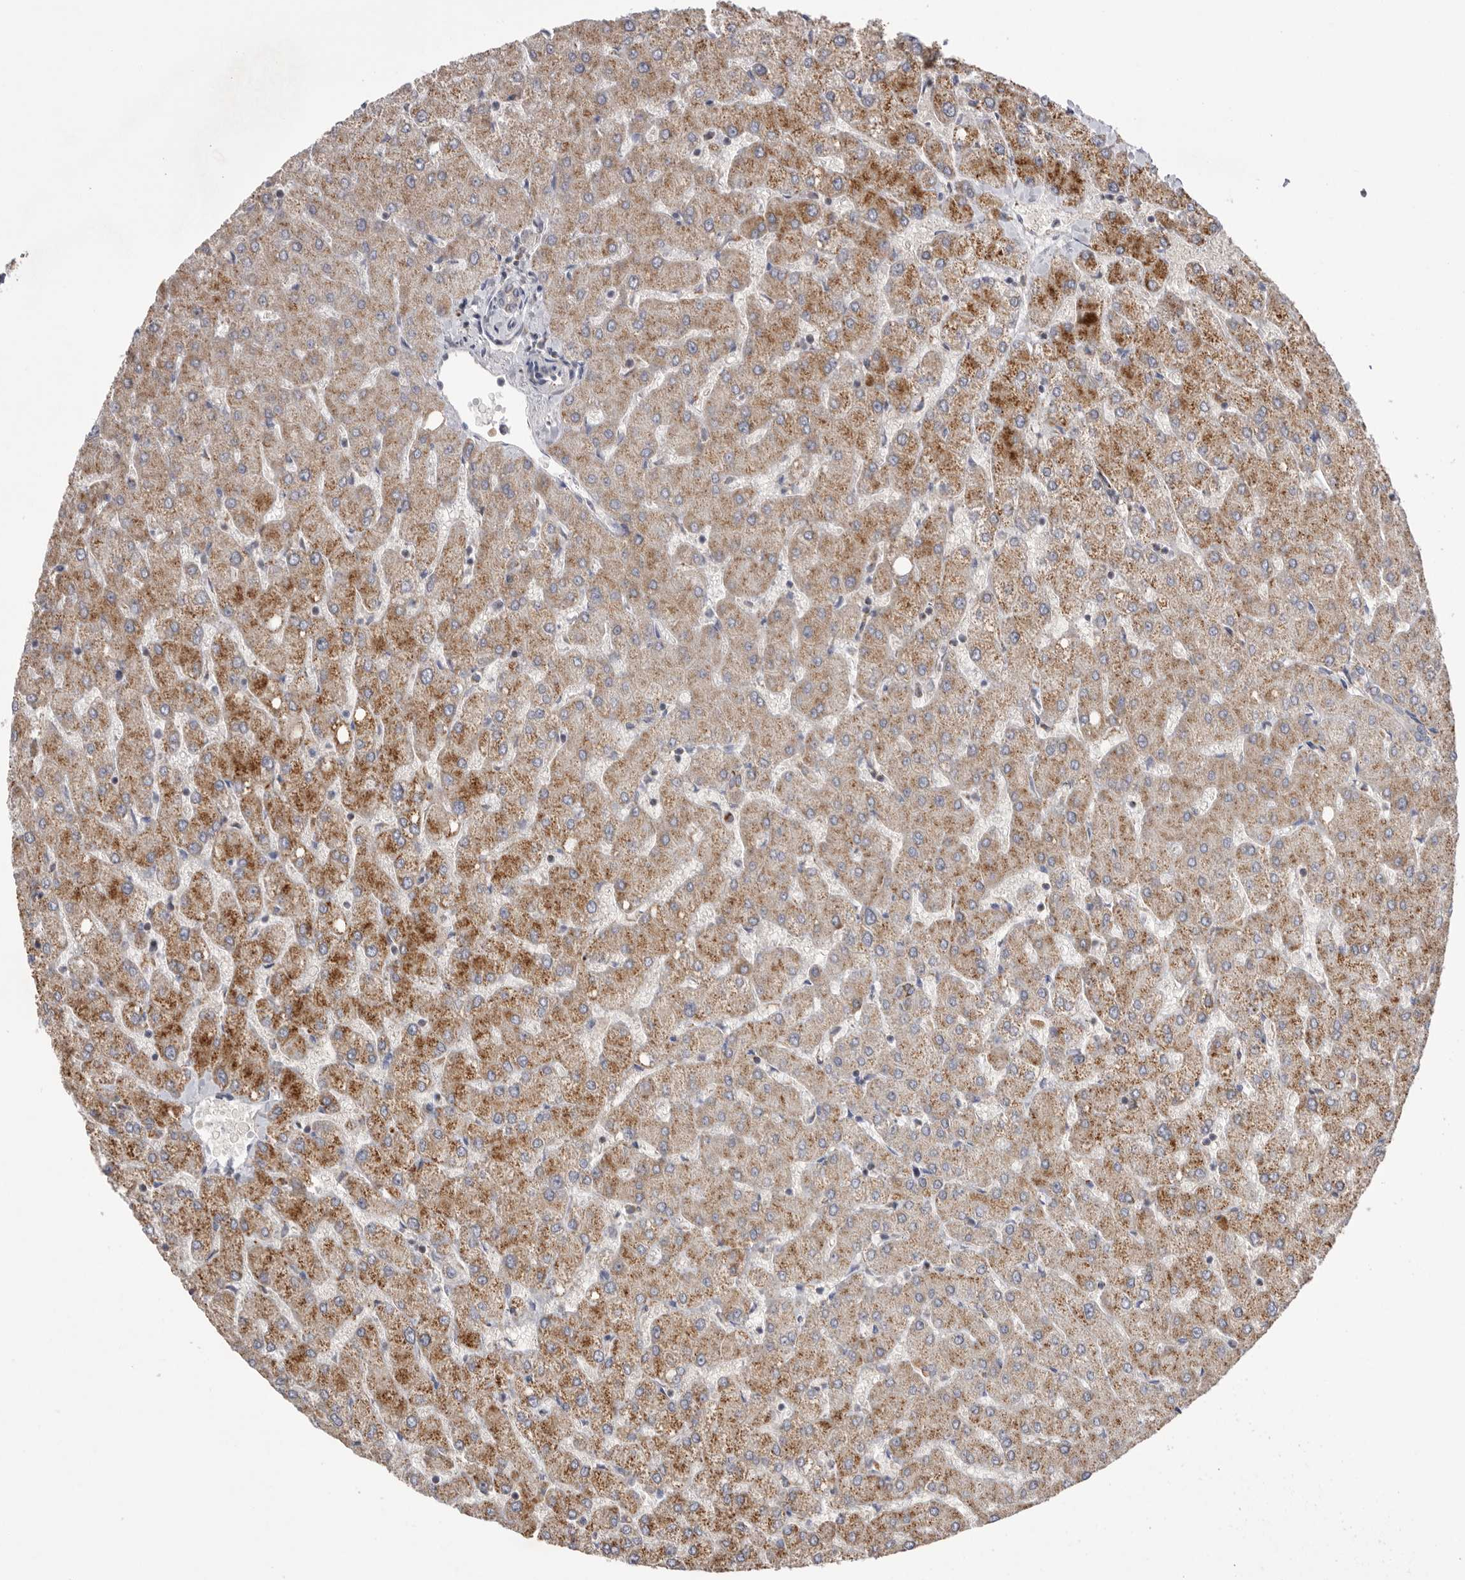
{"staining": {"intensity": "weak", "quantity": "25%-75%", "location": "cytoplasmic/membranous"}, "tissue": "liver", "cell_type": "Cholangiocytes", "image_type": "normal", "snomed": [{"axis": "morphology", "description": "Normal tissue, NOS"}, {"axis": "topography", "description": "Liver"}], "caption": "Immunohistochemistry (IHC) histopathology image of normal human liver stained for a protein (brown), which demonstrates low levels of weak cytoplasmic/membranous staining in about 25%-75% of cholangiocytes.", "gene": "VDAC3", "patient": {"sex": "female", "age": 54}}